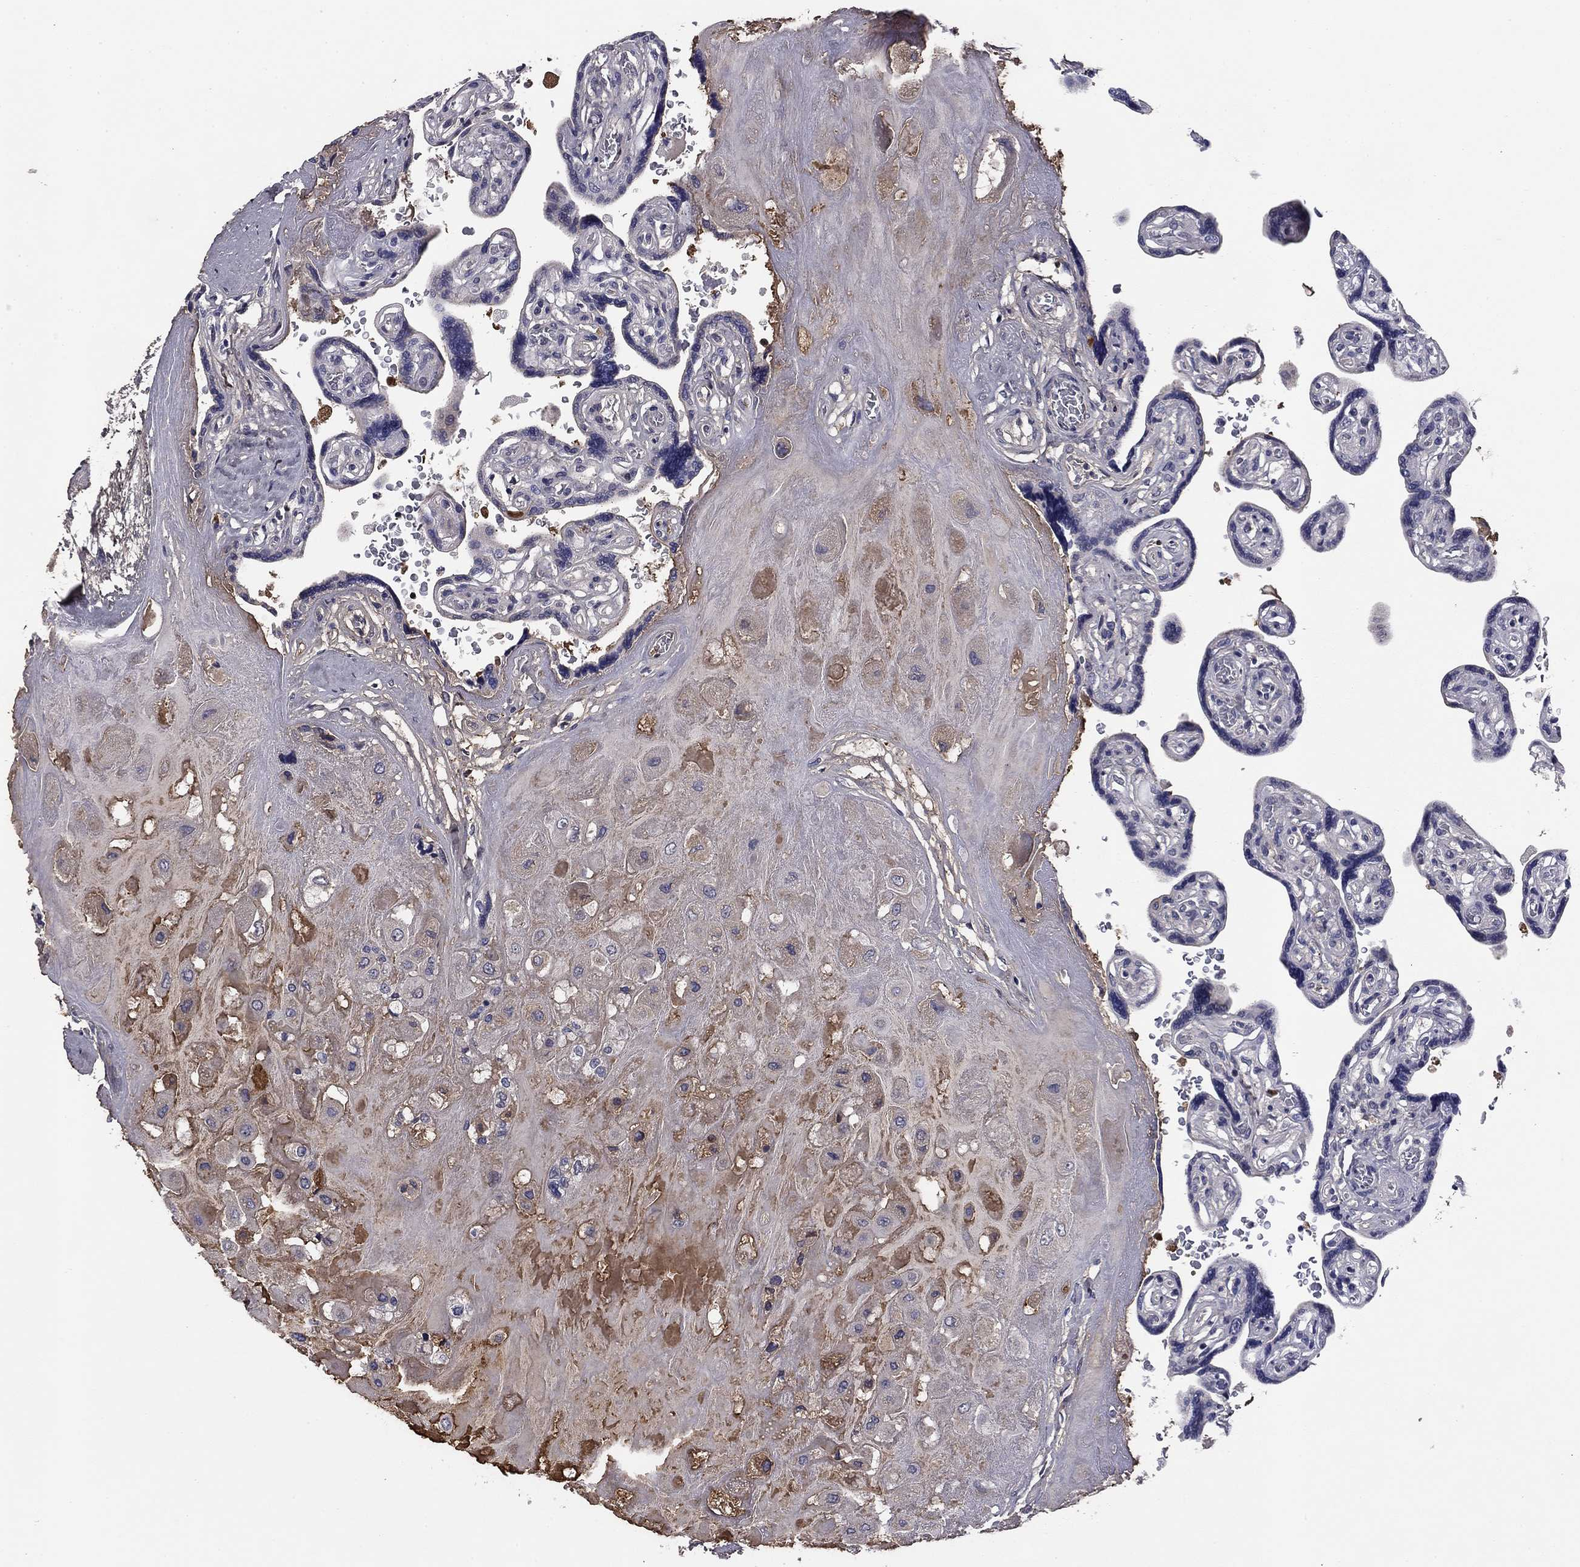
{"staining": {"intensity": "negative", "quantity": "none", "location": "none"}, "tissue": "placenta", "cell_type": "Decidual cells", "image_type": "normal", "snomed": [{"axis": "morphology", "description": "Normal tissue, NOS"}, {"axis": "topography", "description": "Placenta"}], "caption": "This photomicrograph is of normal placenta stained with immunohistochemistry to label a protein in brown with the nuclei are counter-stained blue. There is no expression in decidual cells.", "gene": "COL2A1", "patient": {"sex": "female", "age": 32}}